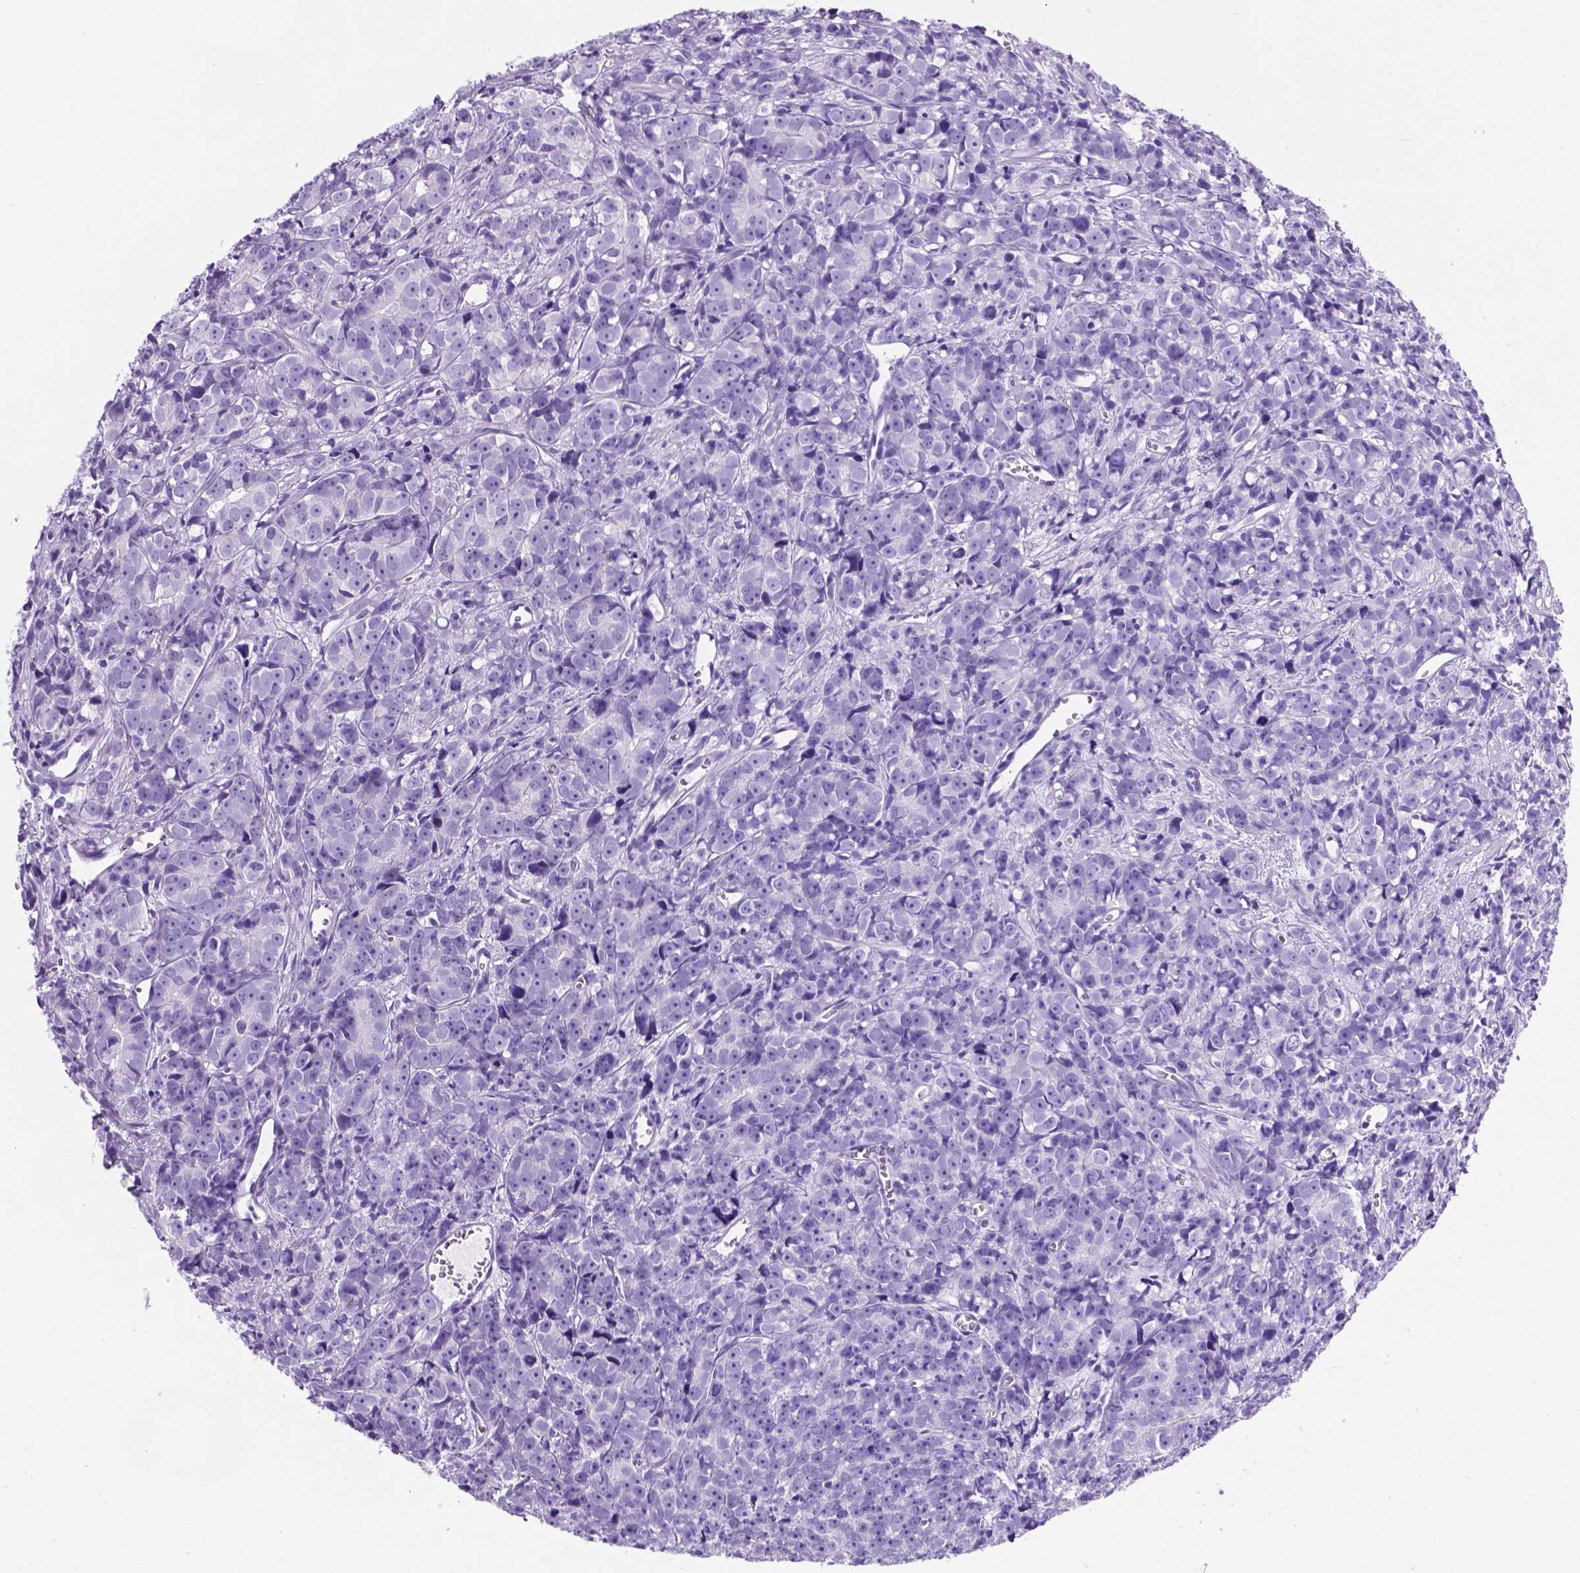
{"staining": {"intensity": "negative", "quantity": "none", "location": "none"}, "tissue": "prostate cancer", "cell_type": "Tumor cells", "image_type": "cancer", "snomed": [{"axis": "morphology", "description": "Adenocarcinoma, High grade"}, {"axis": "topography", "description": "Prostate"}], "caption": "Protein analysis of prostate cancer (adenocarcinoma (high-grade)) demonstrates no significant staining in tumor cells.", "gene": "C17orf107", "patient": {"sex": "male", "age": 77}}